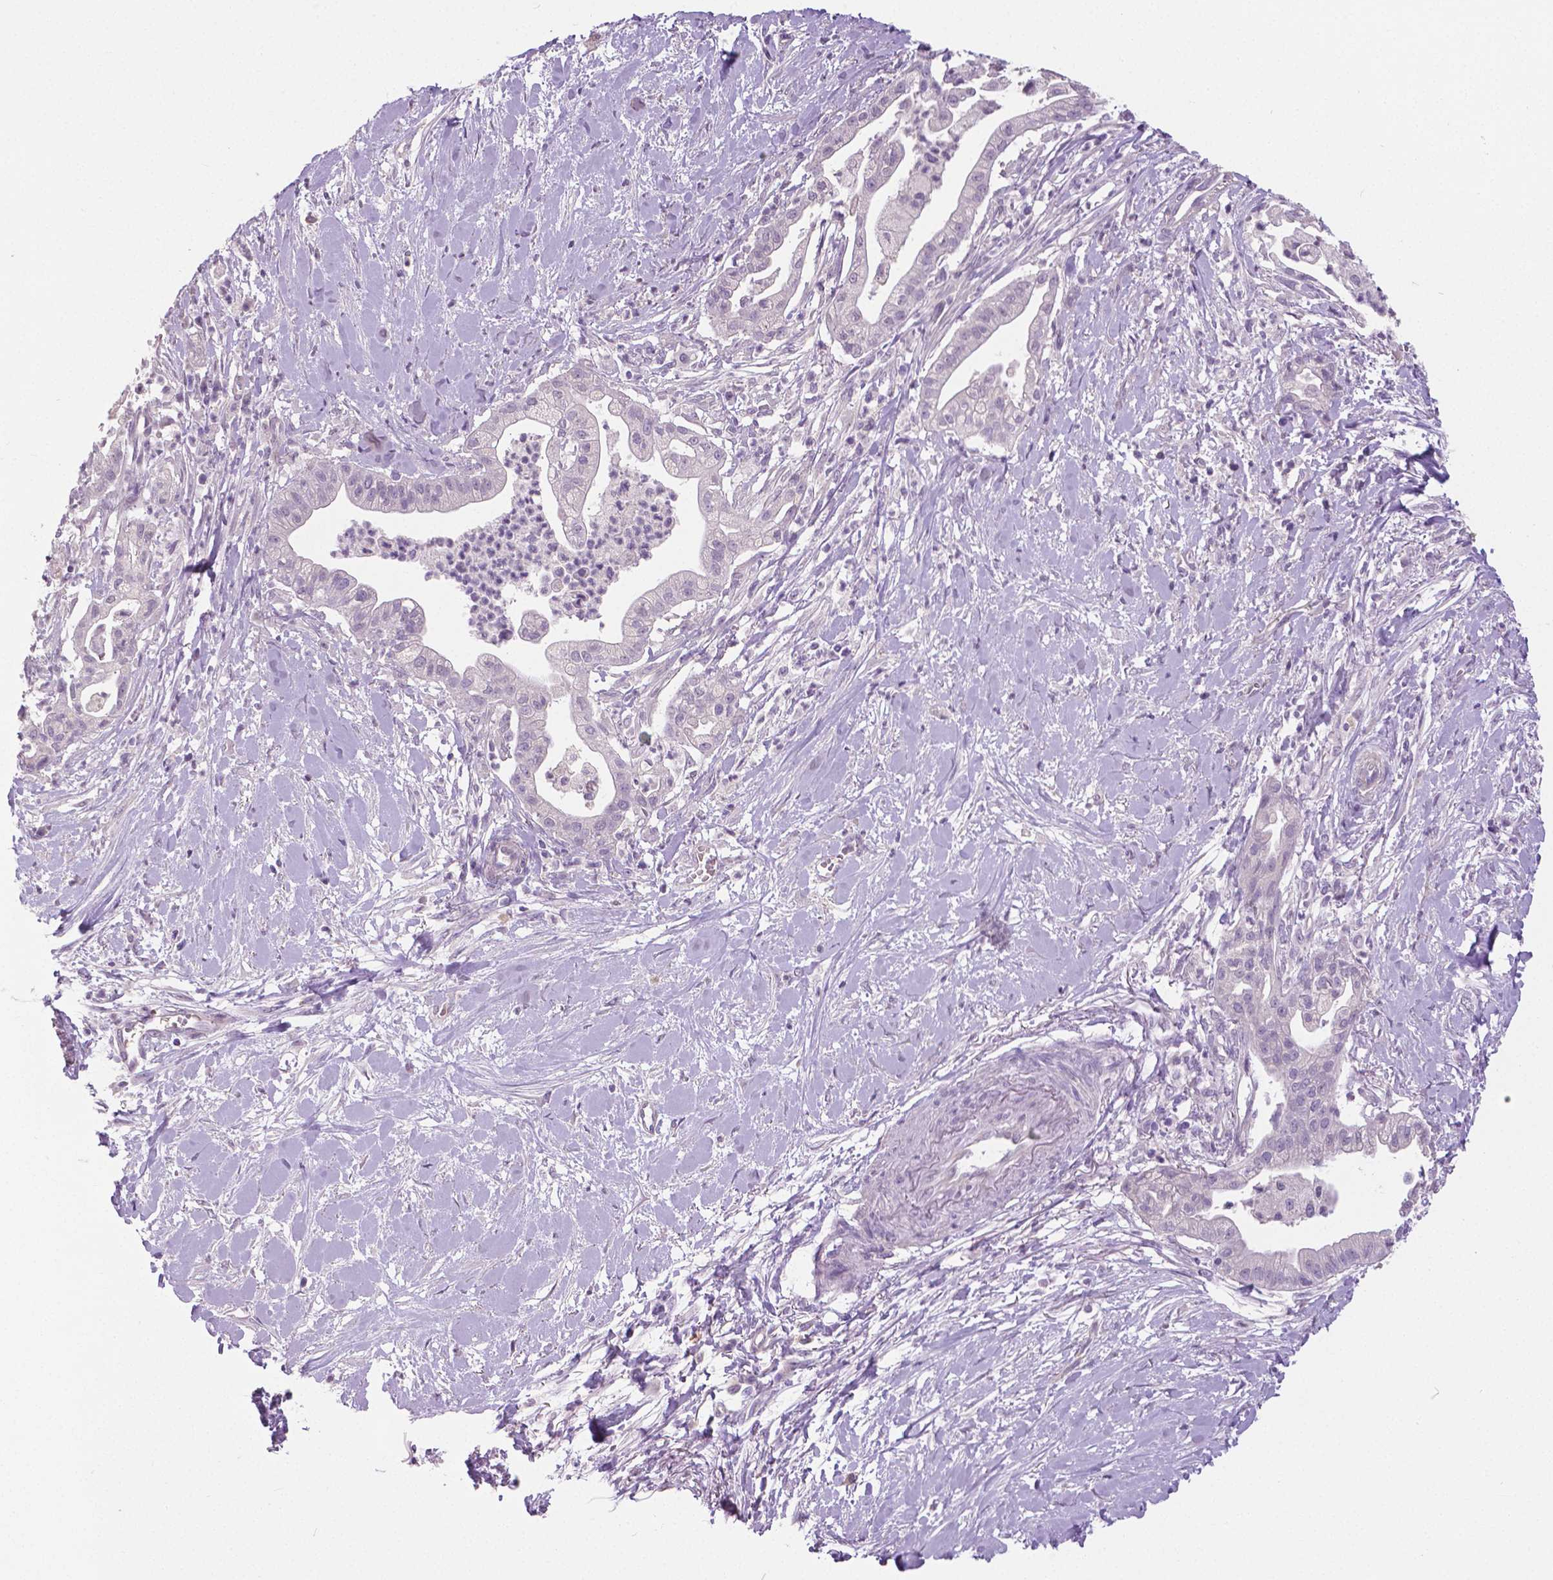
{"staining": {"intensity": "negative", "quantity": "none", "location": "none"}, "tissue": "pancreatic cancer", "cell_type": "Tumor cells", "image_type": "cancer", "snomed": [{"axis": "morphology", "description": "Normal tissue, NOS"}, {"axis": "morphology", "description": "Adenocarcinoma, NOS"}, {"axis": "topography", "description": "Lymph node"}, {"axis": "topography", "description": "Pancreas"}], "caption": "Immunohistochemistry (IHC) image of neoplastic tissue: pancreatic cancer stained with DAB displays no significant protein positivity in tumor cells.", "gene": "FOXA1", "patient": {"sex": "female", "age": 58}}